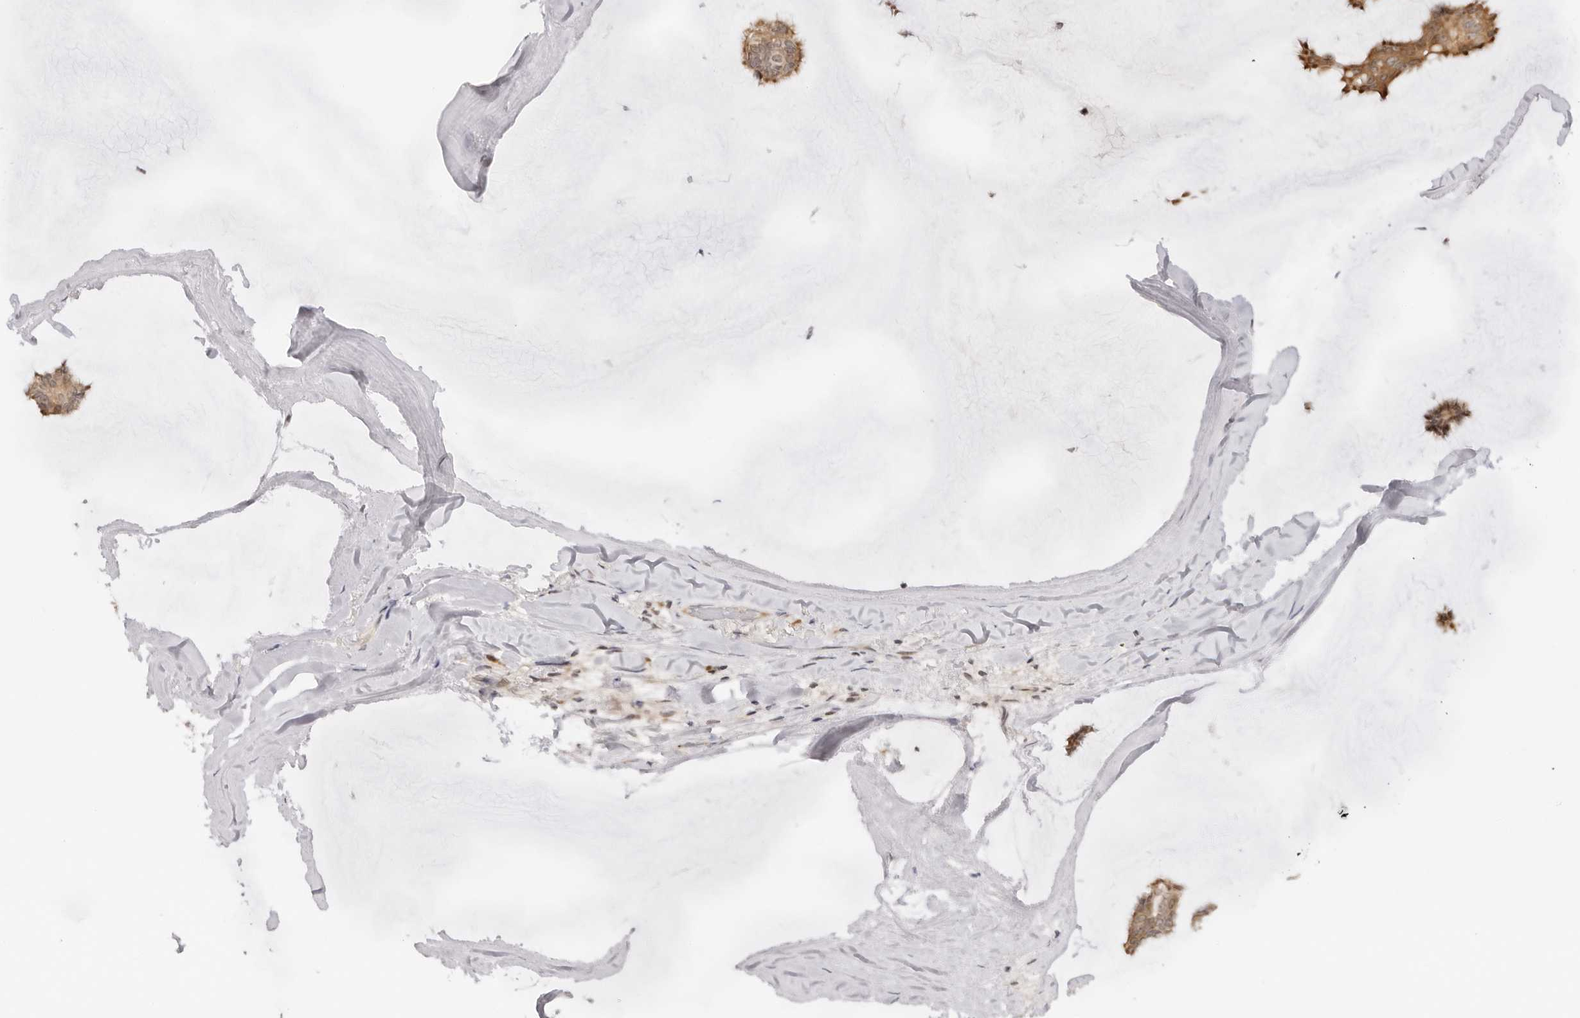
{"staining": {"intensity": "moderate", "quantity": ">75%", "location": "cytoplasmic/membranous"}, "tissue": "breast cancer", "cell_type": "Tumor cells", "image_type": "cancer", "snomed": [{"axis": "morphology", "description": "Duct carcinoma"}, {"axis": "topography", "description": "Breast"}], "caption": "IHC of breast cancer exhibits medium levels of moderate cytoplasmic/membranous staining in approximately >75% of tumor cells.", "gene": "PRRC2C", "patient": {"sex": "female", "age": 93}}